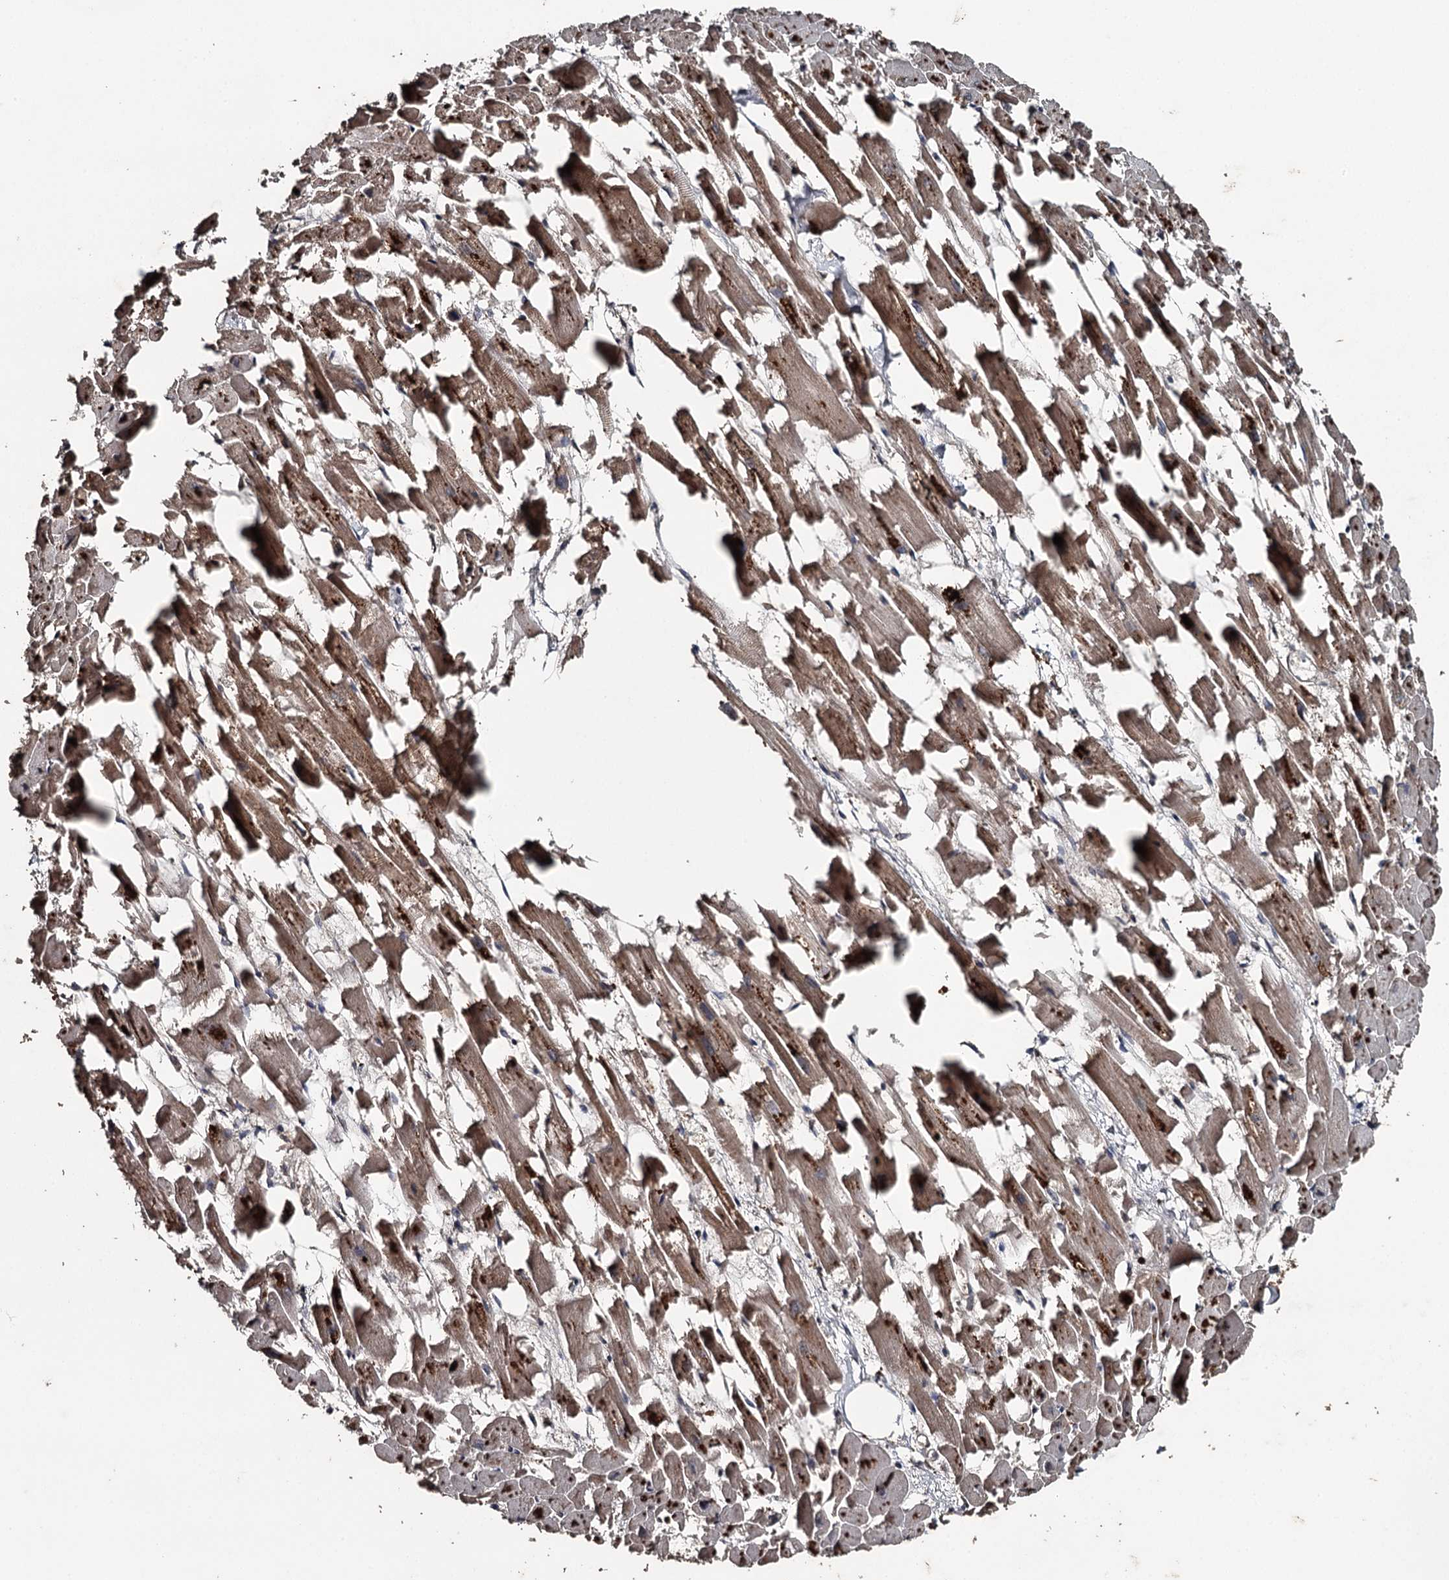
{"staining": {"intensity": "moderate", "quantity": ">75%", "location": "cytoplasmic/membranous"}, "tissue": "heart muscle", "cell_type": "Cardiomyocytes", "image_type": "normal", "snomed": [{"axis": "morphology", "description": "Normal tissue, NOS"}, {"axis": "topography", "description": "Heart"}], "caption": "Cardiomyocytes exhibit moderate cytoplasmic/membranous staining in about >75% of cells in unremarkable heart muscle.", "gene": "WIPI1", "patient": {"sex": "female", "age": 64}}